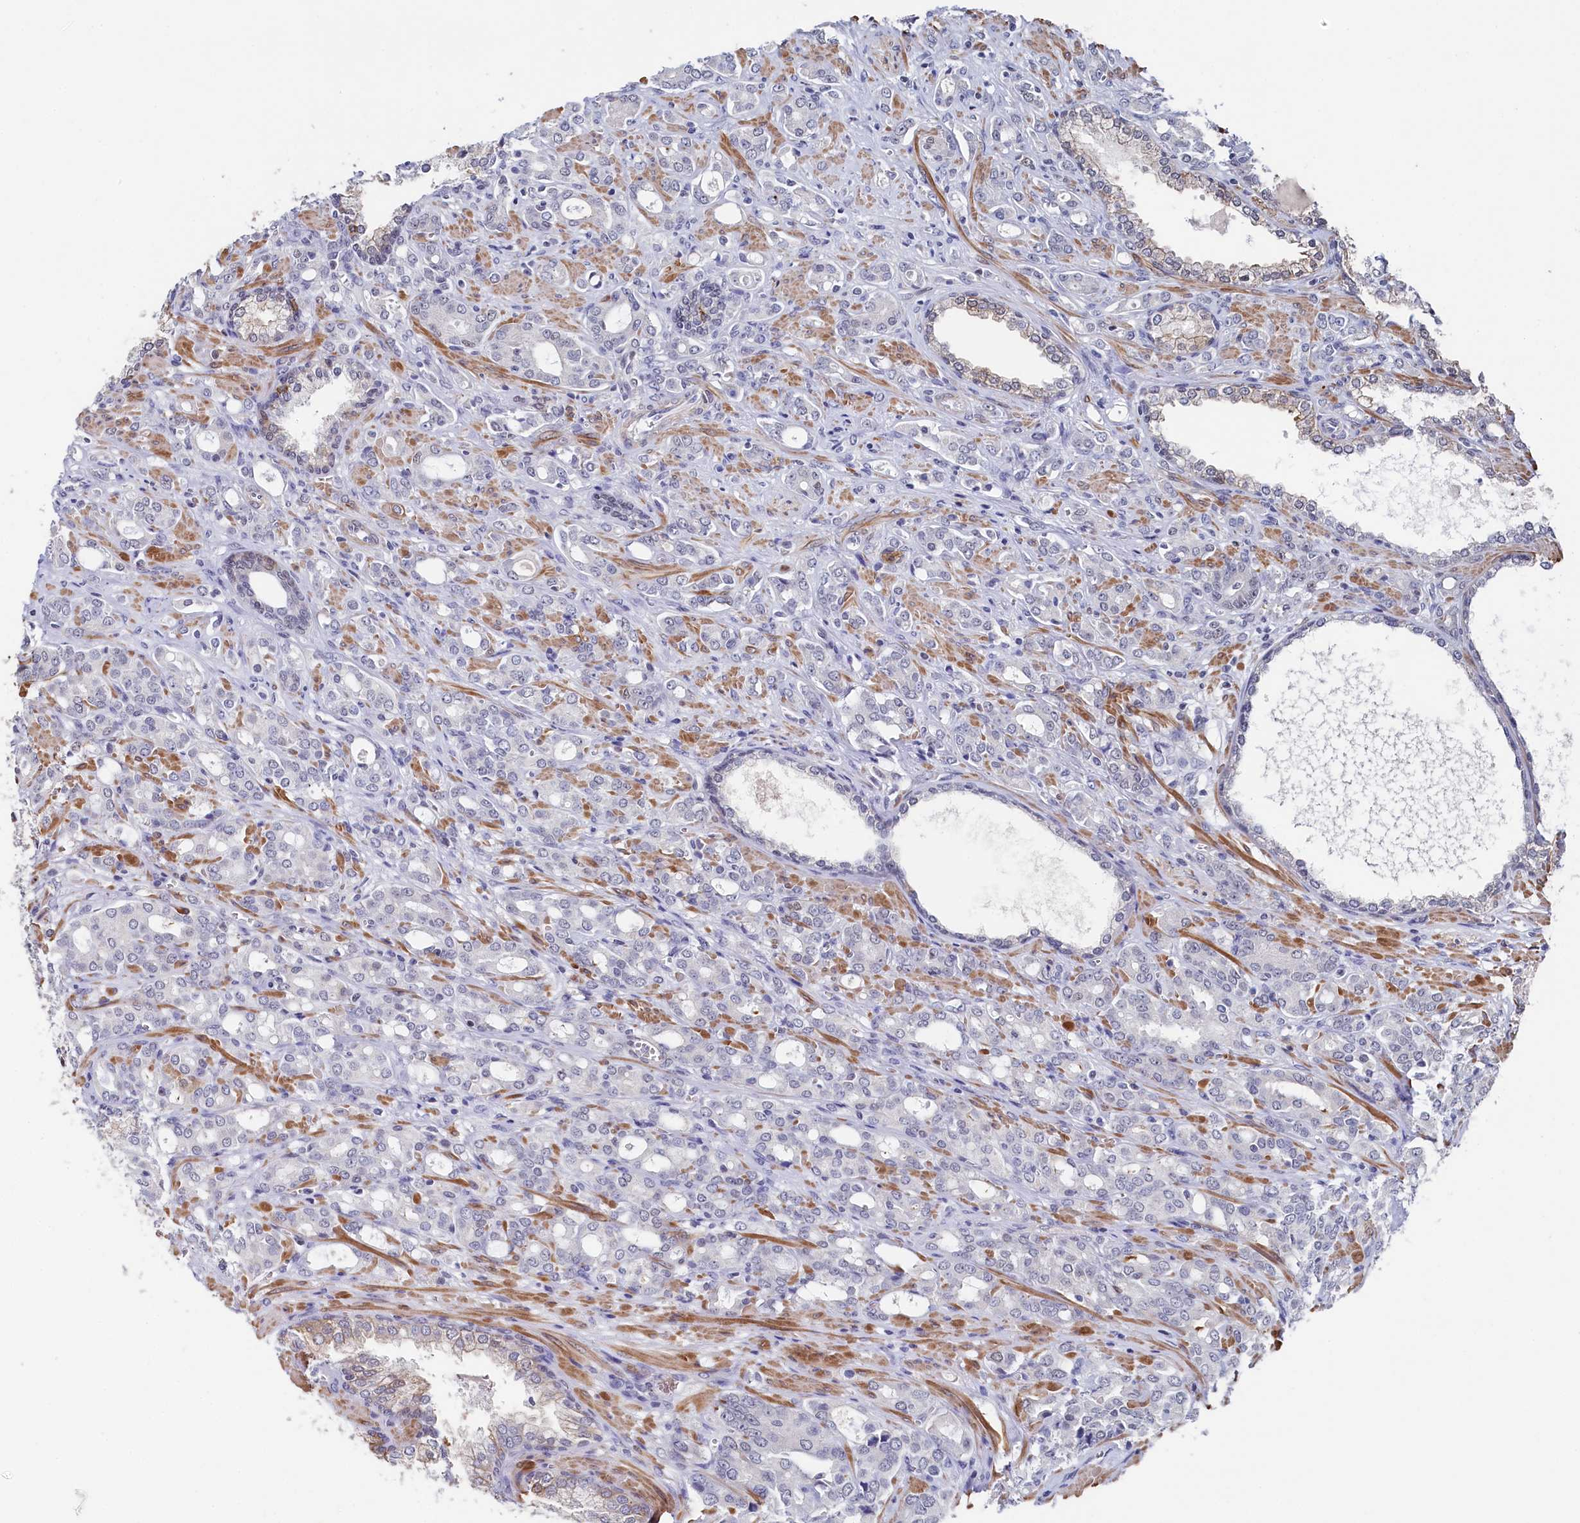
{"staining": {"intensity": "negative", "quantity": "none", "location": "none"}, "tissue": "prostate cancer", "cell_type": "Tumor cells", "image_type": "cancer", "snomed": [{"axis": "morphology", "description": "Adenocarcinoma, High grade"}, {"axis": "topography", "description": "Prostate"}], "caption": "Immunohistochemistry of prostate cancer (adenocarcinoma (high-grade)) reveals no staining in tumor cells.", "gene": "TIGD4", "patient": {"sex": "male", "age": 72}}